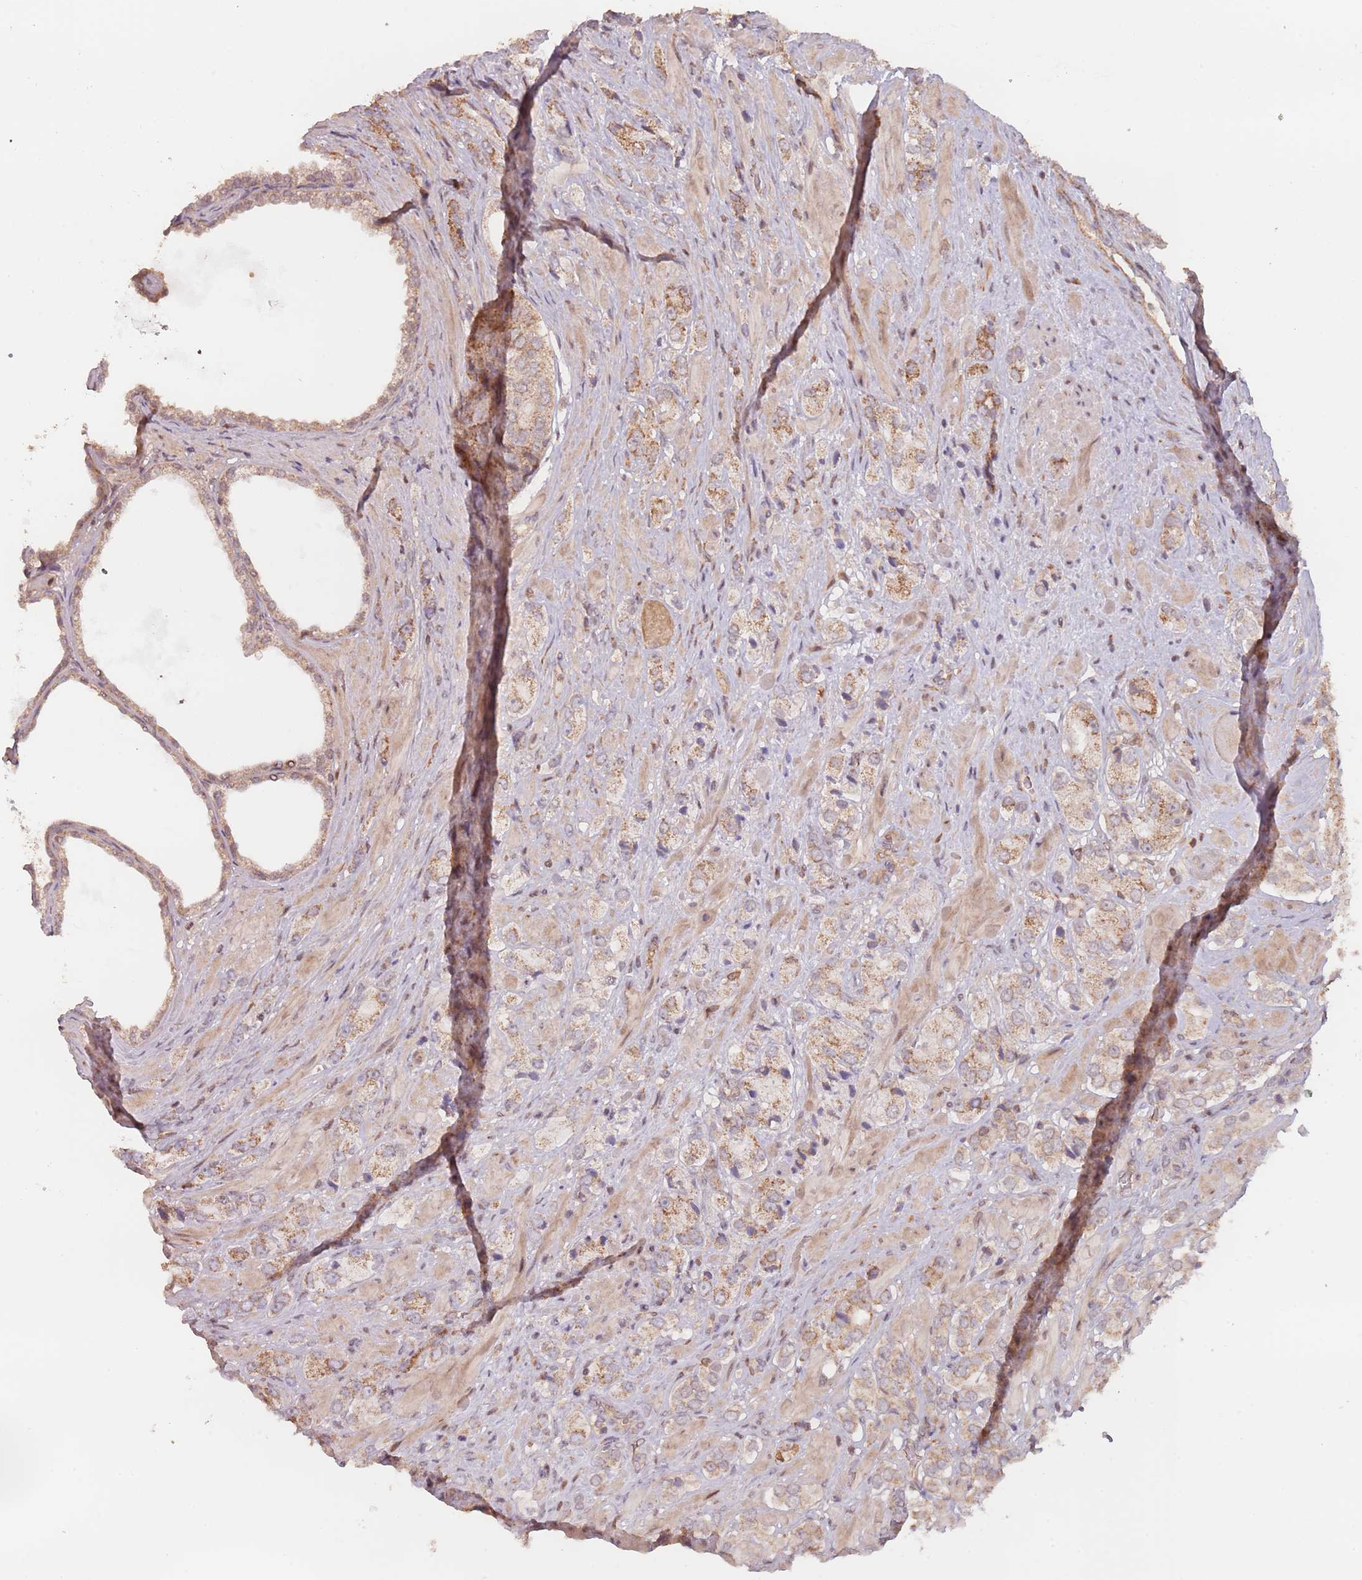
{"staining": {"intensity": "moderate", "quantity": ">75%", "location": "cytoplasmic/membranous"}, "tissue": "prostate cancer", "cell_type": "Tumor cells", "image_type": "cancer", "snomed": [{"axis": "morphology", "description": "Adenocarcinoma, High grade"}, {"axis": "topography", "description": "Prostate and seminal vesicle, NOS"}], "caption": "Tumor cells show moderate cytoplasmic/membranous positivity in approximately >75% of cells in prostate adenocarcinoma (high-grade).", "gene": "VPS52", "patient": {"sex": "male", "age": 64}}